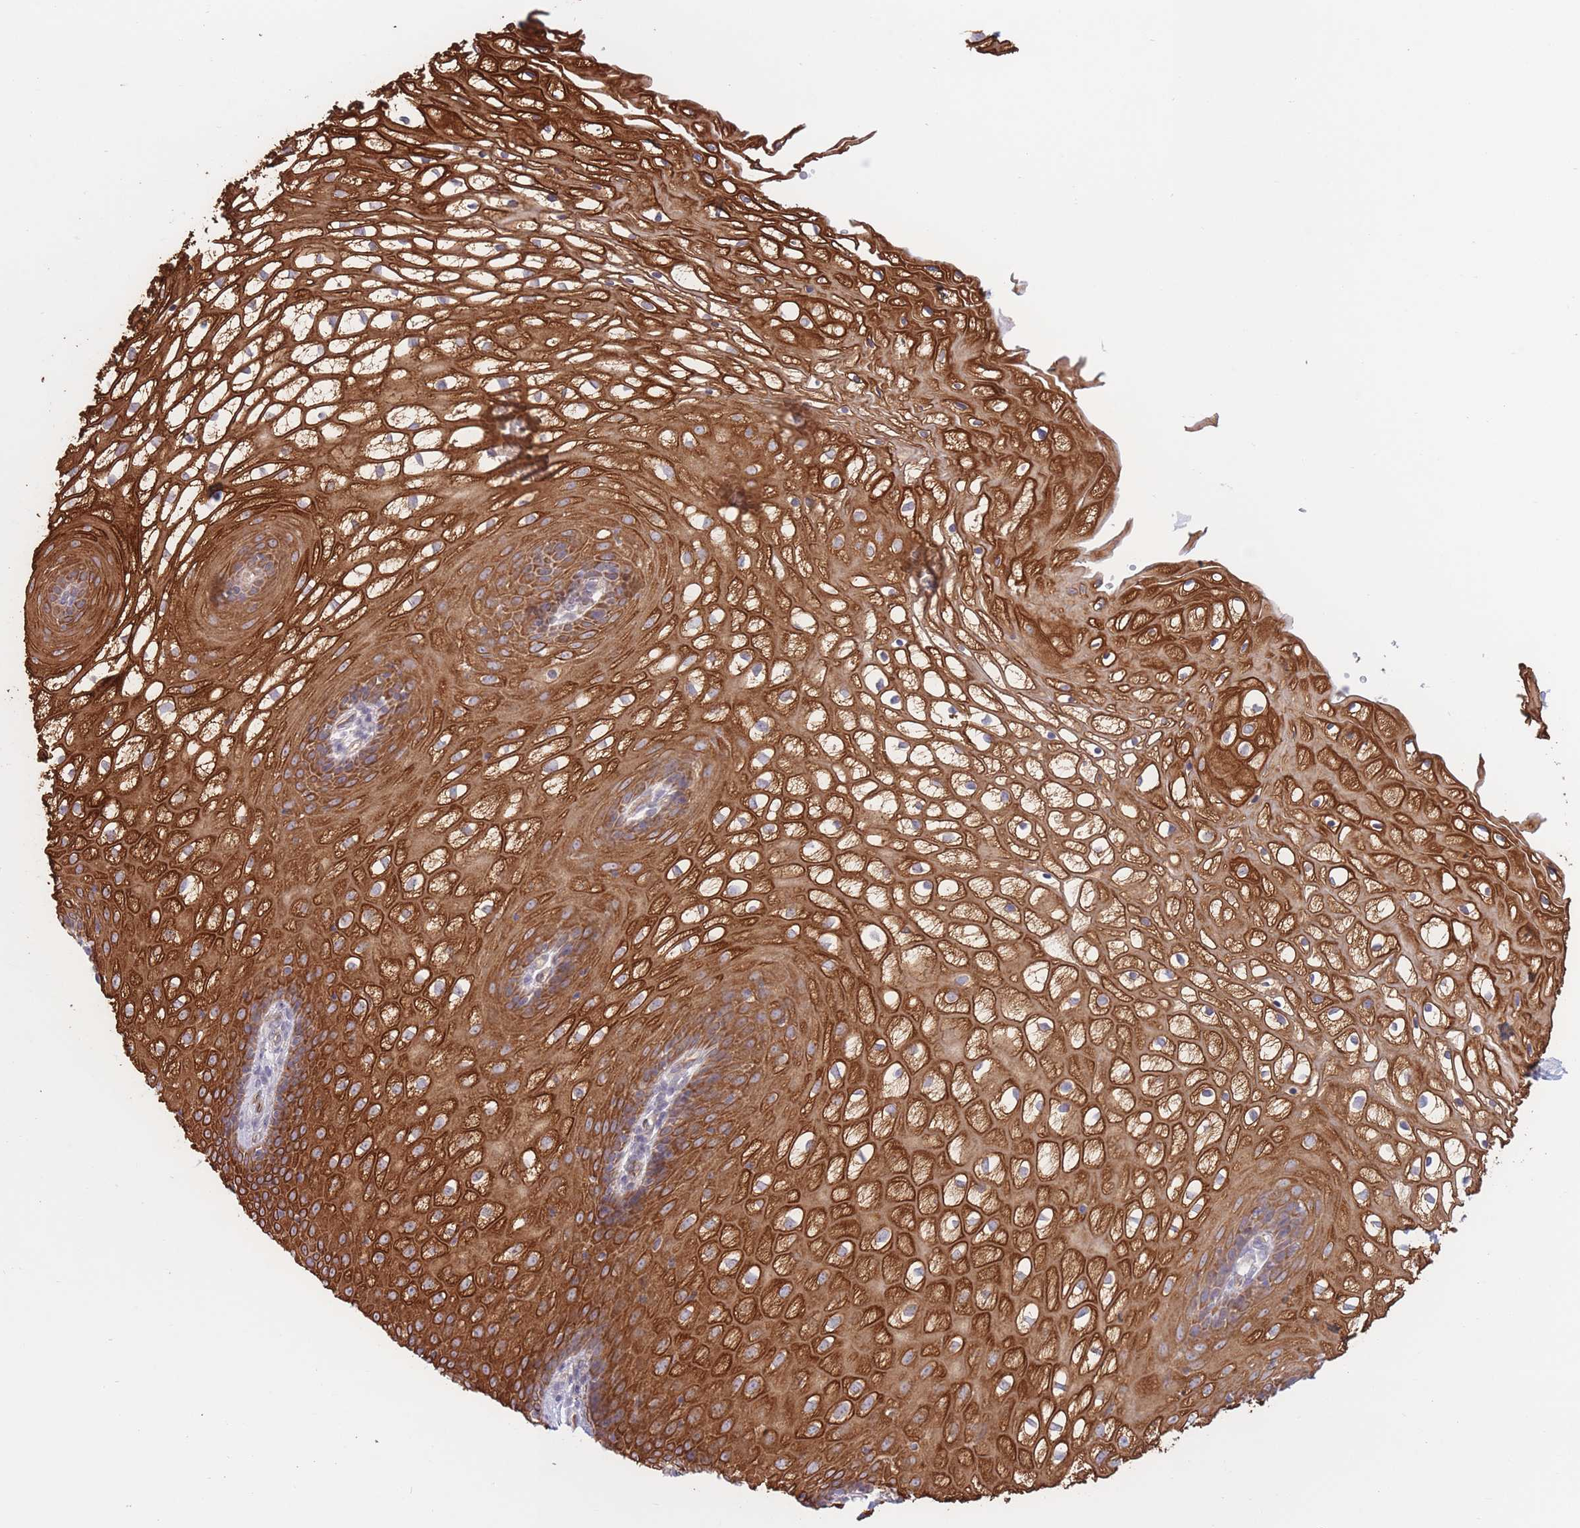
{"staining": {"intensity": "strong", "quantity": ">75%", "location": "cytoplasmic/membranous"}, "tissue": "vagina", "cell_type": "Squamous epithelial cells", "image_type": "normal", "snomed": [{"axis": "morphology", "description": "Normal tissue, NOS"}, {"axis": "topography", "description": "Vagina"}], "caption": "The image displays a brown stain indicating the presence of a protein in the cytoplasmic/membranous of squamous epithelial cells in vagina.", "gene": "MRPS31", "patient": {"sex": "female", "age": 34}}